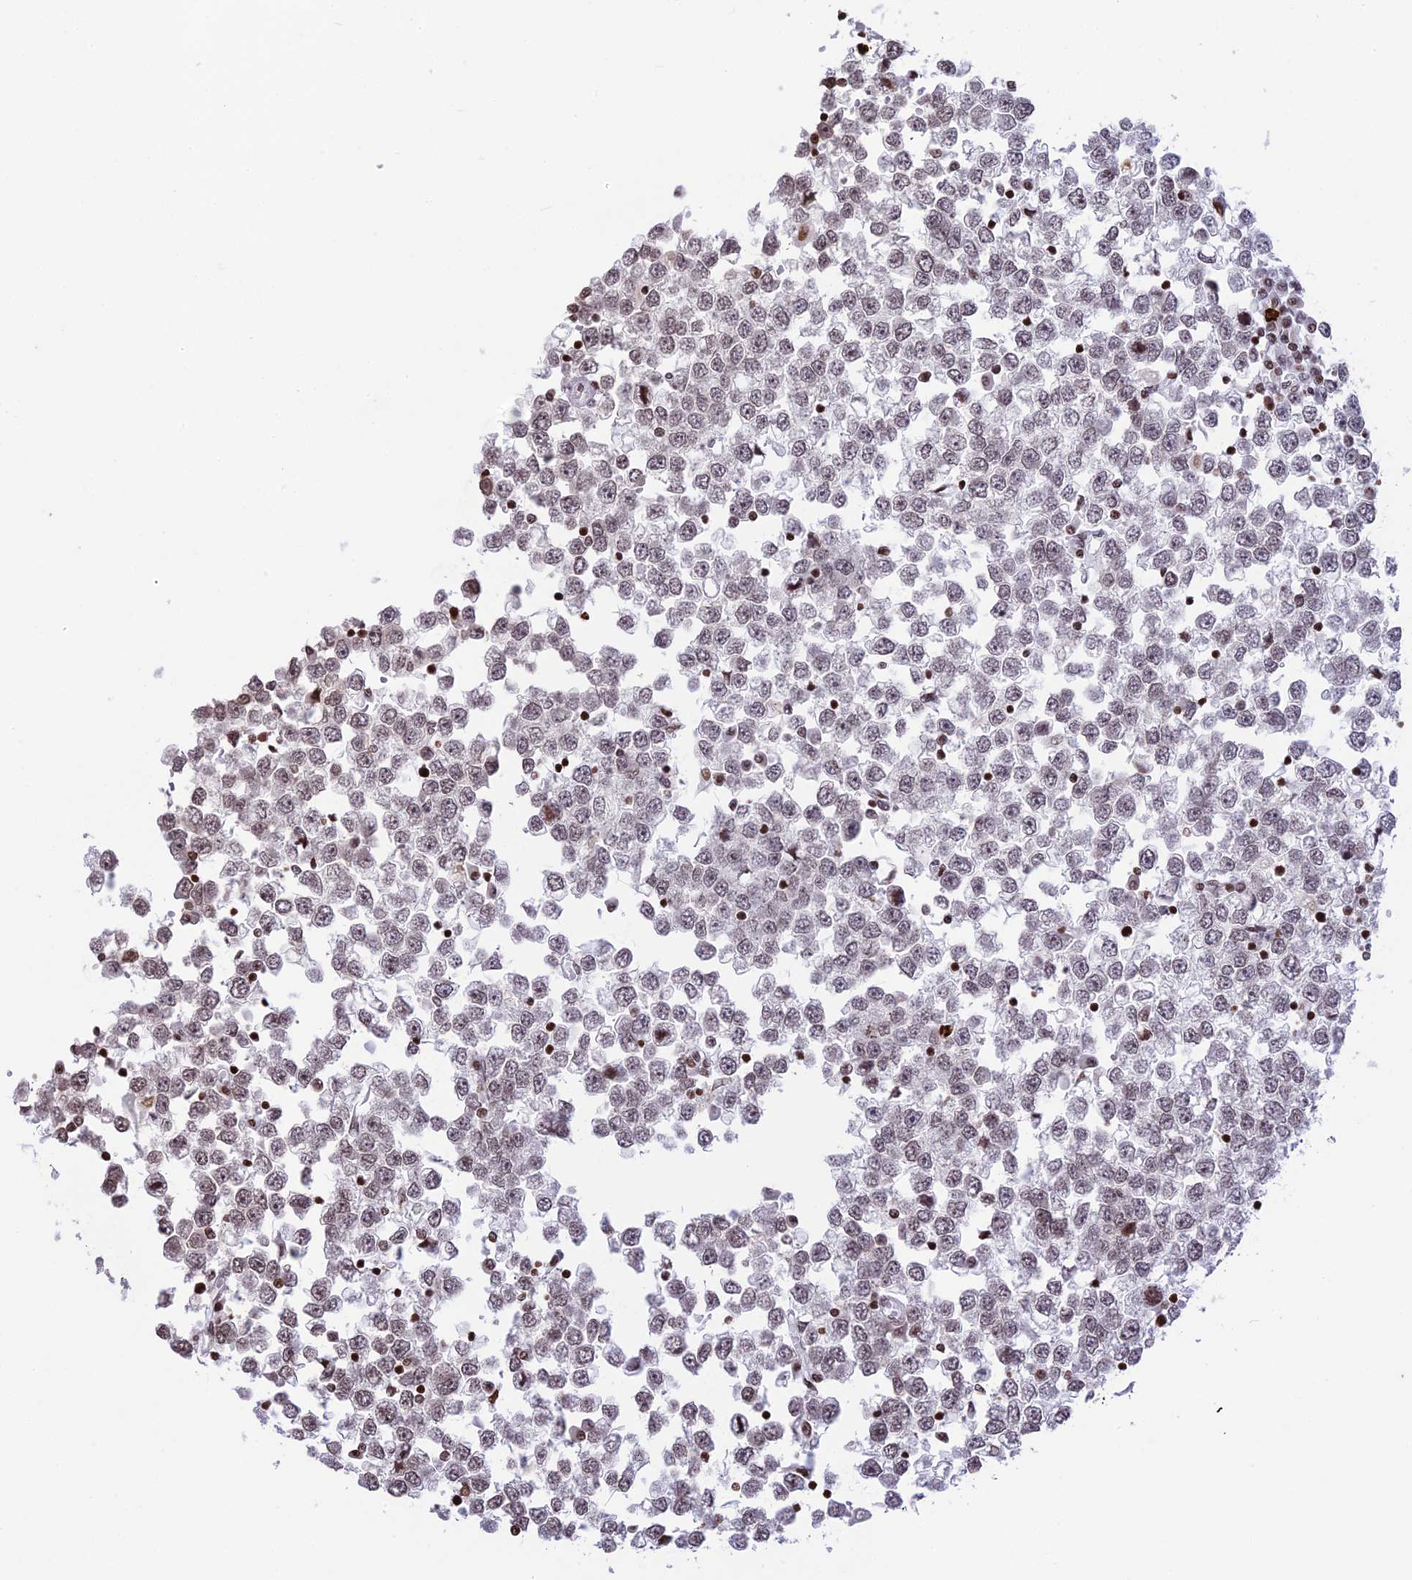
{"staining": {"intensity": "weak", "quantity": ">75%", "location": "nuclear"}, "tissue": "testis cancer", "cell_type": "Tumor cells", "image_type": "cancer", "snomed": [{"axis": "morphology", "description": "Seminoma, NOS"}, {"axis": "topography", "description": "Testis"}], "caption": "Immunohistochemical staining of human testis cancer reveals weak nuclear protein expression in about >75% of tumor cells. The protein of interest is shown in brown color, while the nuclei are stained blue.", "gene": "TET2", "patient": {"sex": "male", "age": 65}}